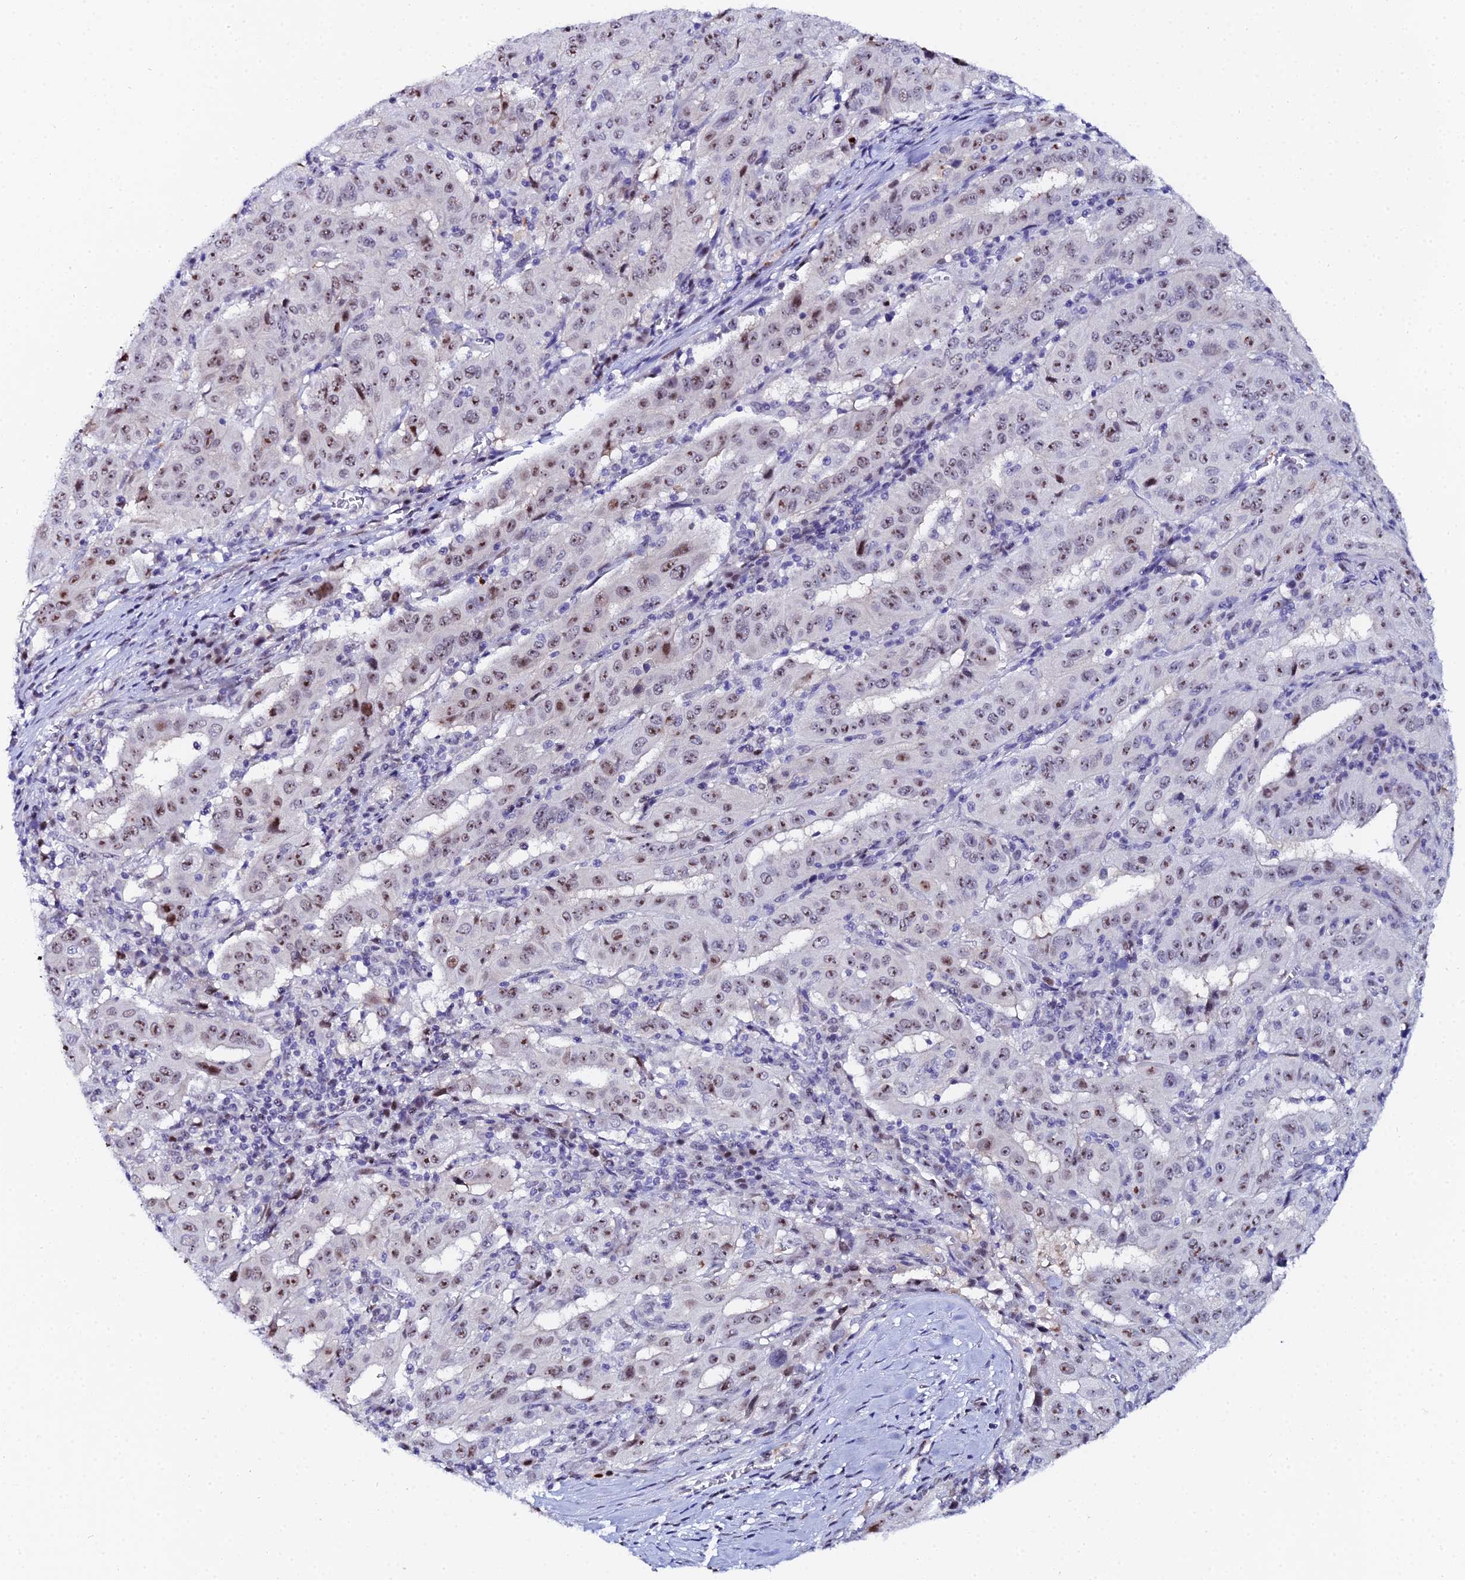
{"staining": {"intensity": "moderate", "quantity": "25%-75%", "location": "nuclear"}, "tissue": "pancreatic cancer", "cell_type": "Tumor cells", "image_type": "cancer", "snomed": [{"axis": "morphology", "description": "Adenocarcinoma, NOS"}, {"axis": "topography", "description": "Pancreas"}], "caption": "IHC of human pancreatic cancer reveals medium levels of moderate nuclear expression in approximately 25%-75% of tumor cells. The protein is stained brown, and the nuclei are stained in blue (DAB (3,3'-diaminobenzidine) IHC with brightfield microscopy, high magnification).", "gene": "TIFA", "patient": {"sex": "male", "age": 63}}